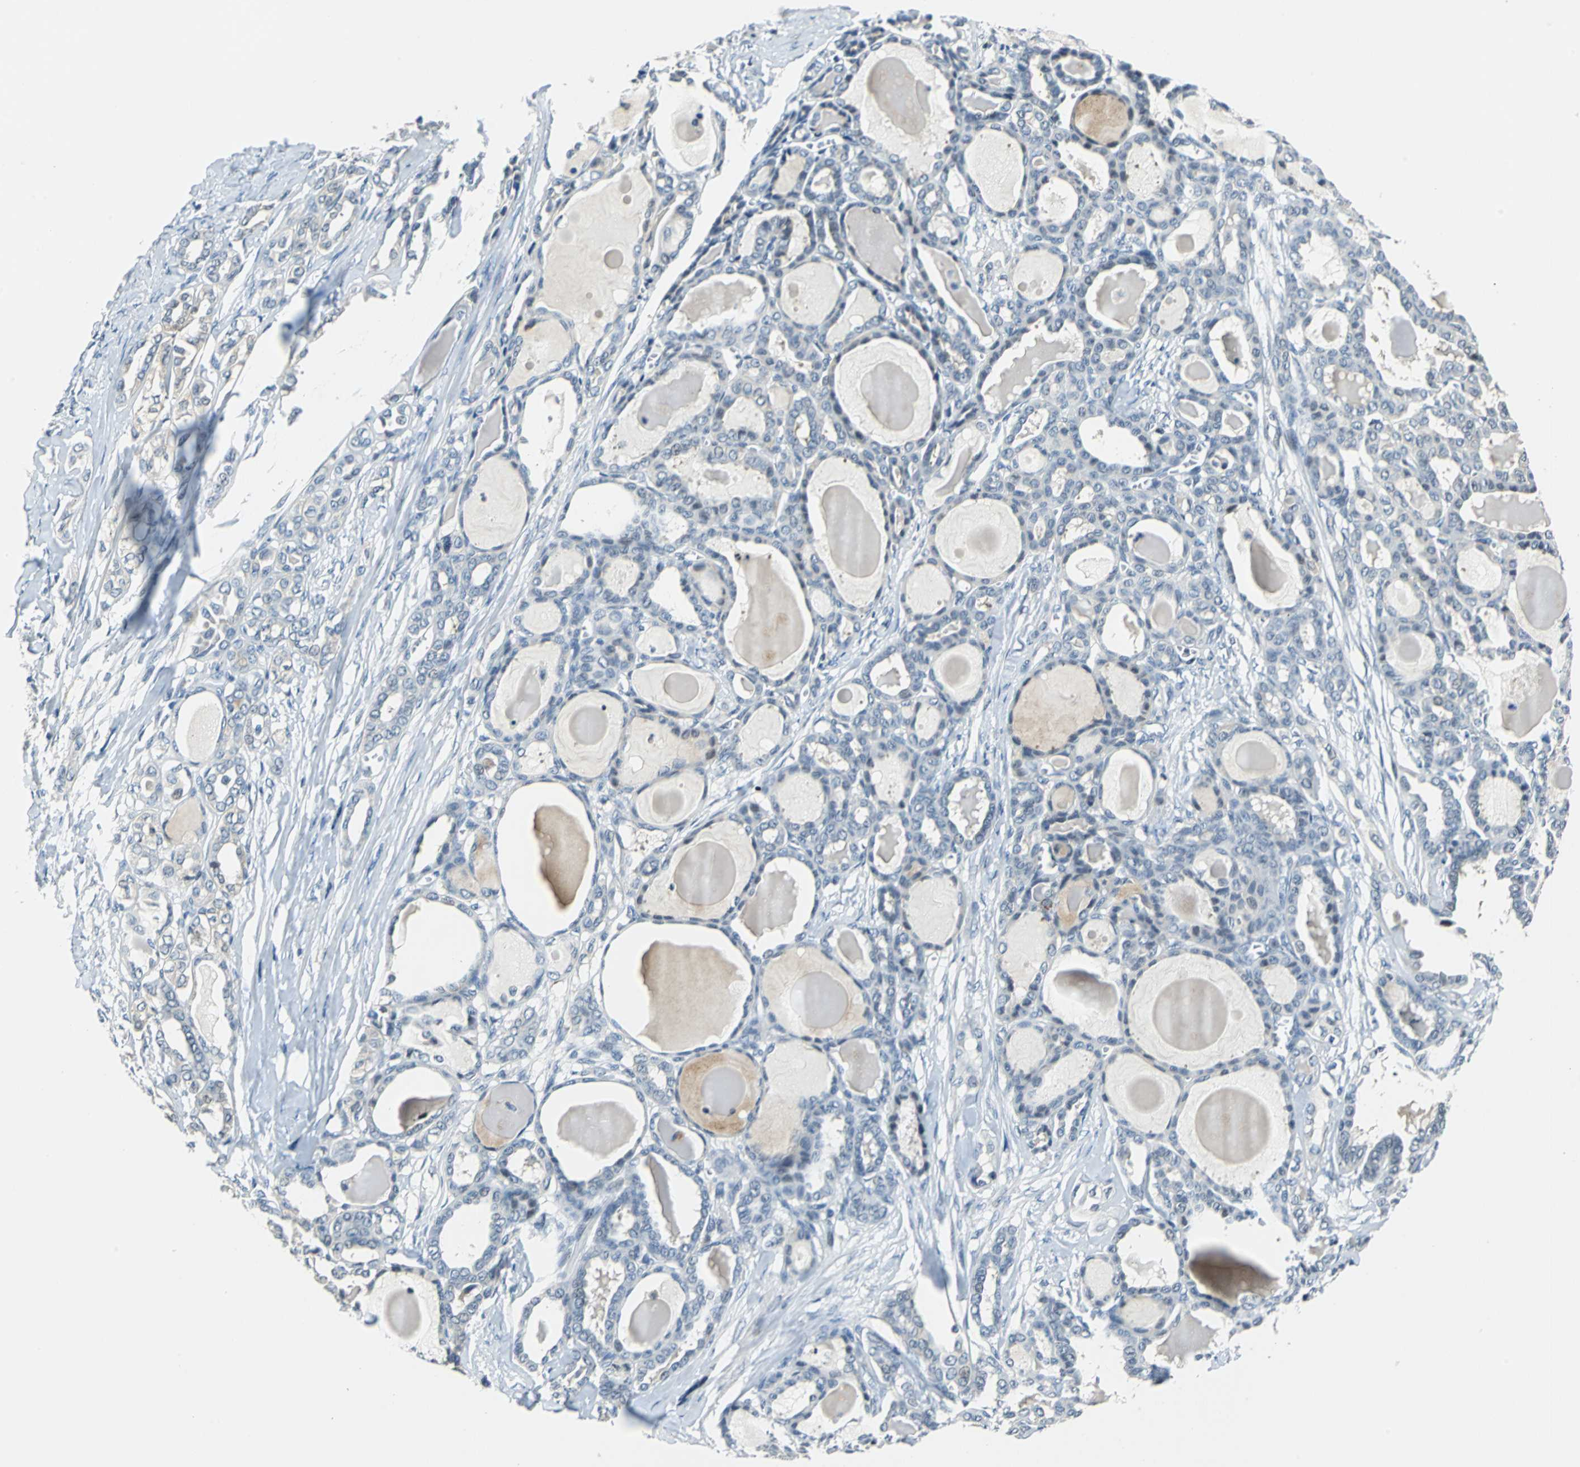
{"staining": {"intensity": "weak", "quantity": "<25%", "location": "cytoplasmic/membranous"}, "tissue": "thyroid cancer", "cell_type": "Tumor cells", "image_type": "cancer", "snomed": [{"axis": "morphology", "description": "Carcinoma, NOS"}, {"axis": "topography", "description": "Thyroid gland"}], "caption": "Immunohistochemistry (IHC) micrograph of neoplastic tissue: human carcinoma (thyroid) stained with DAB (3,3'-diaminobenzidine) displays no significant protein staining in tumor cells.", "gene": "HCFC2", "patient": {"sex": "female", "age": 91}}